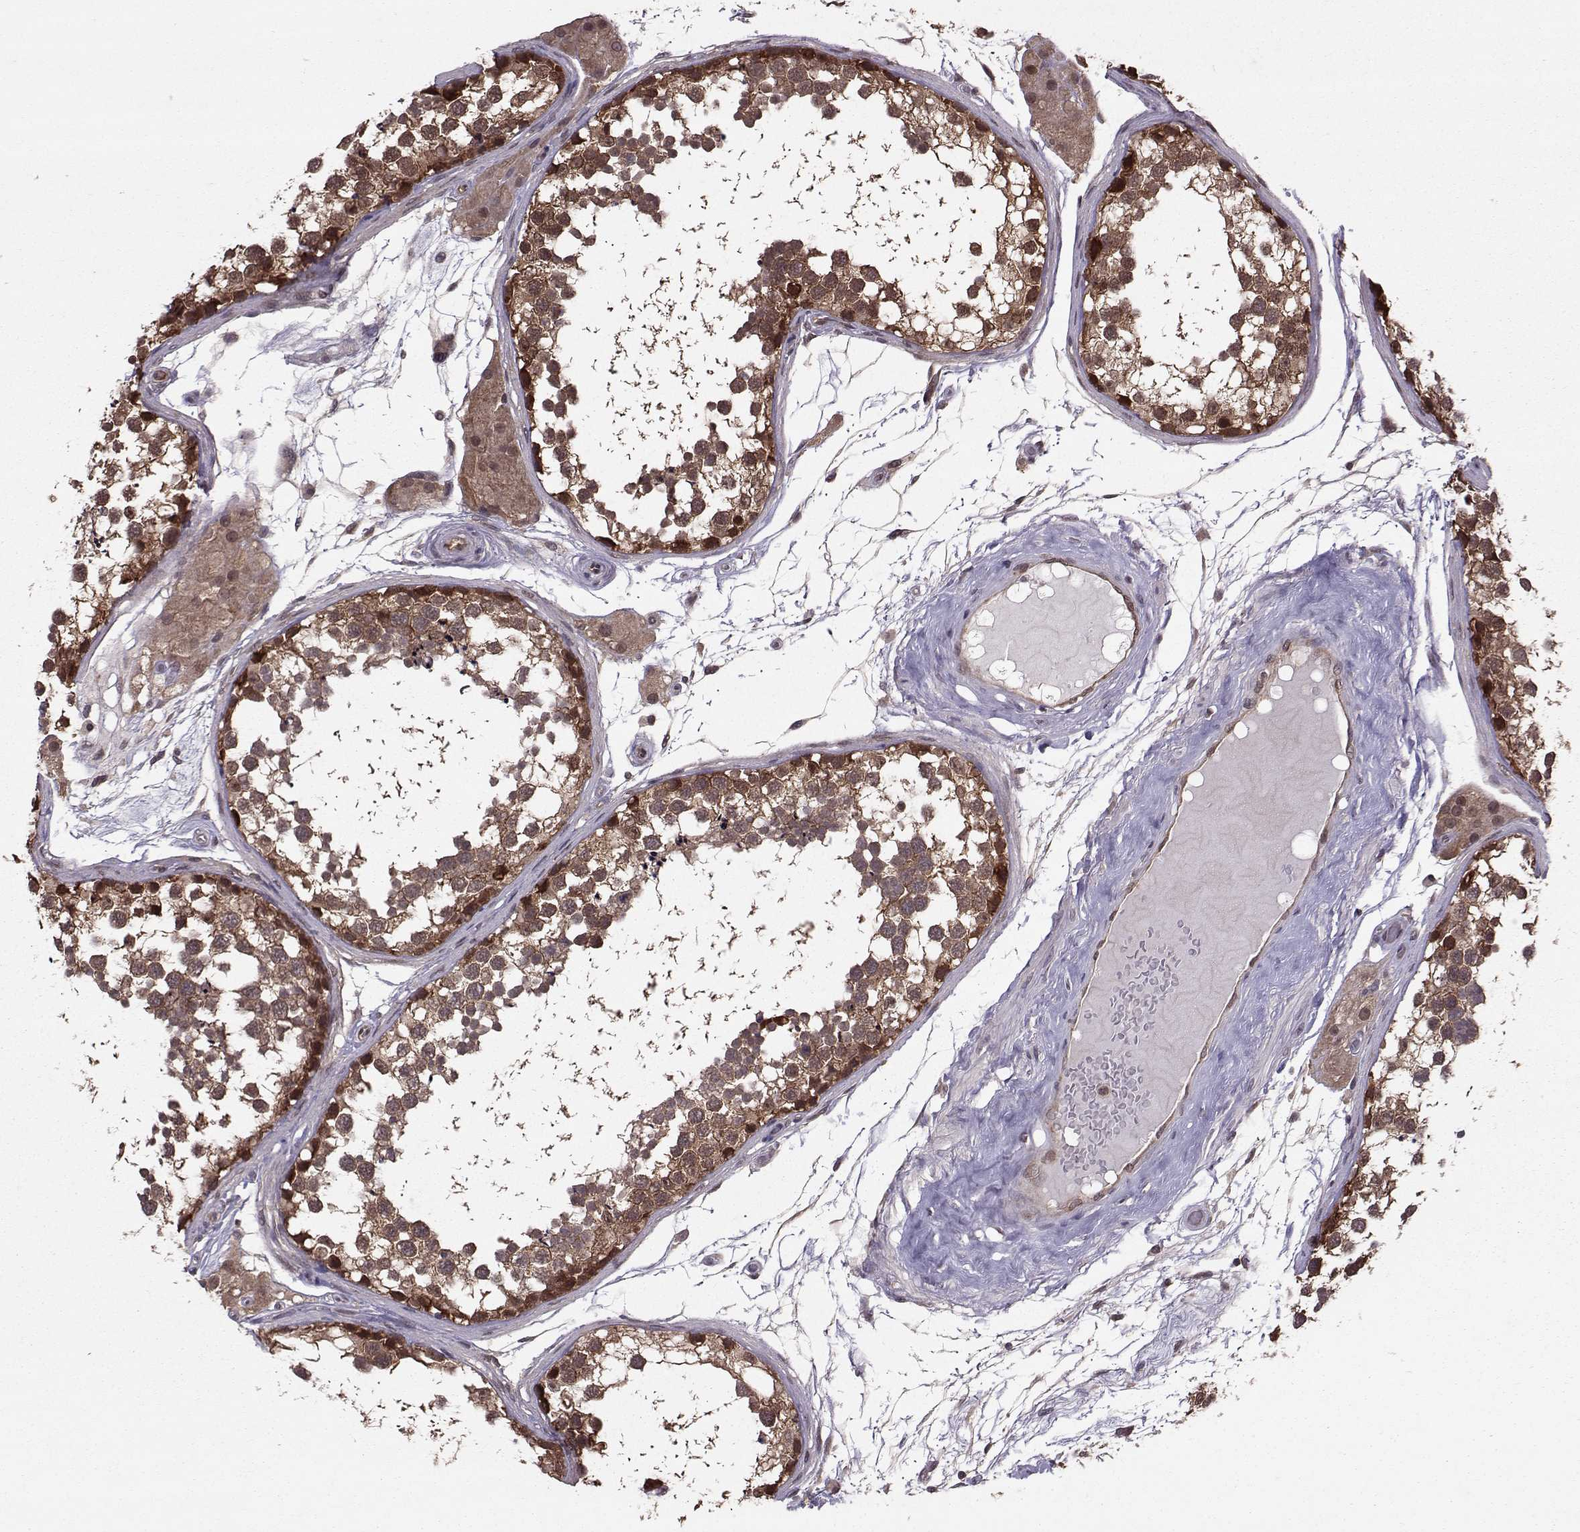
{"staining": {"intensity": "strong", "quantity": "<25%", "location": "cytoplasmic/membranous,nuclear"}, "tissue": "testis", "cell_type": "Cells in seminiferous ducts", "image_type": "normal", "snomed": [{"axis": "morphology", "description": "Normal tissue, NOS"}, {"axis": "morphology", "description": "Seminoma, NOS"}, {"axis": "topography", "description": "Testis"}], "caption": "Cells in seminiferous ducts demonstrate medium levels of strong cytoplasmic/membranous,nuclear expression in about <25% of cells in unremarkable human testis. The staining is performed using DAB brown chromogen to label protein expression. The nuclei are counter-stained blue using hematoxylin.", "gene": "PPP2R2A", "patient": {"sex": "male", "age": 65}}